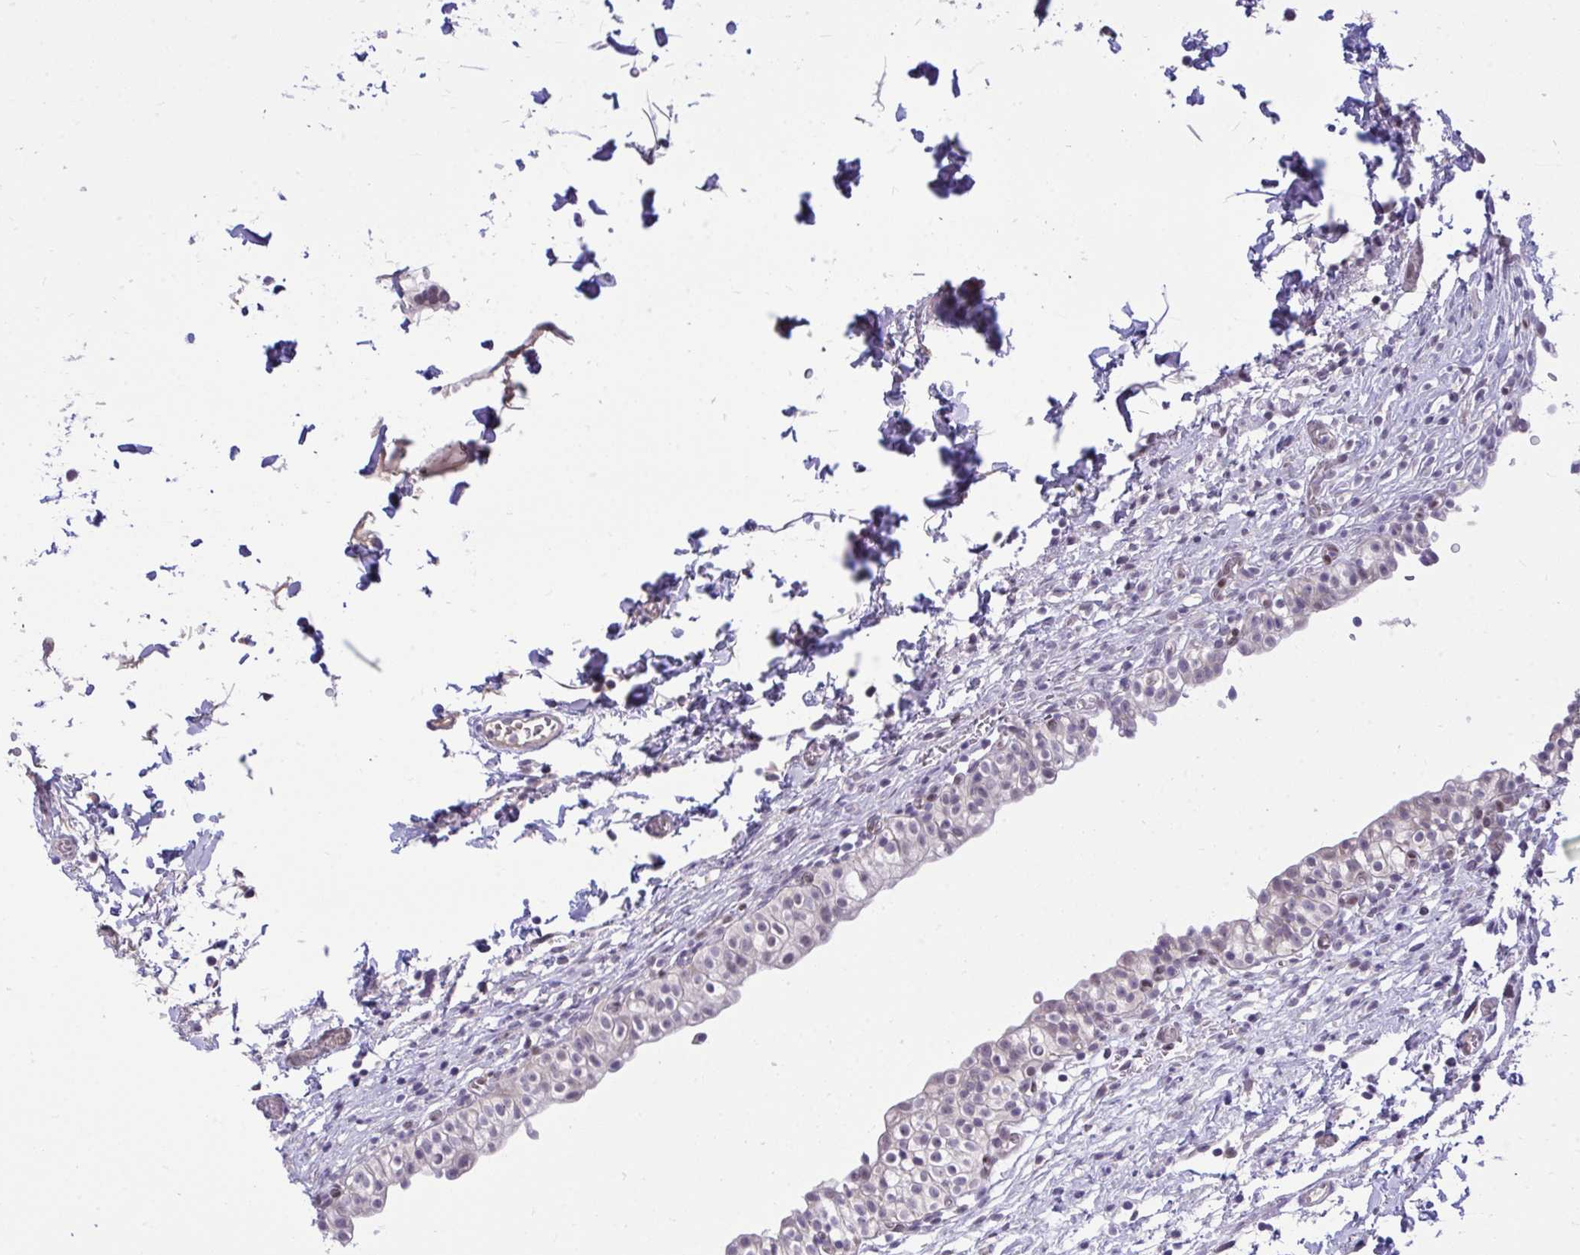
{"staining": {"intensity": "weak", "quantity": "25%-75%", "location": "cytoplasmic/membranous,nuclear"}, "tissue": "urinary bladder", "cell_type": "Urothelial cells", "image_type": "normal", "snomed": [{"axis": "morphology", "description": "Normal tissue, NOS"}, {"axis": "topography", "description": "Urinary bladder"}, {"axis": "topography", "description": "Peripheral nerve tissue"}], "caption": "Brown immunohistochemical staining in unremarkable urinary bladder displays weak cytoplasmic/membranous,nuclear staining in about 25%-75% of urothelial cells.", "gene": "HMBOX1", "patient": {"sex": "male", "age": 55}}